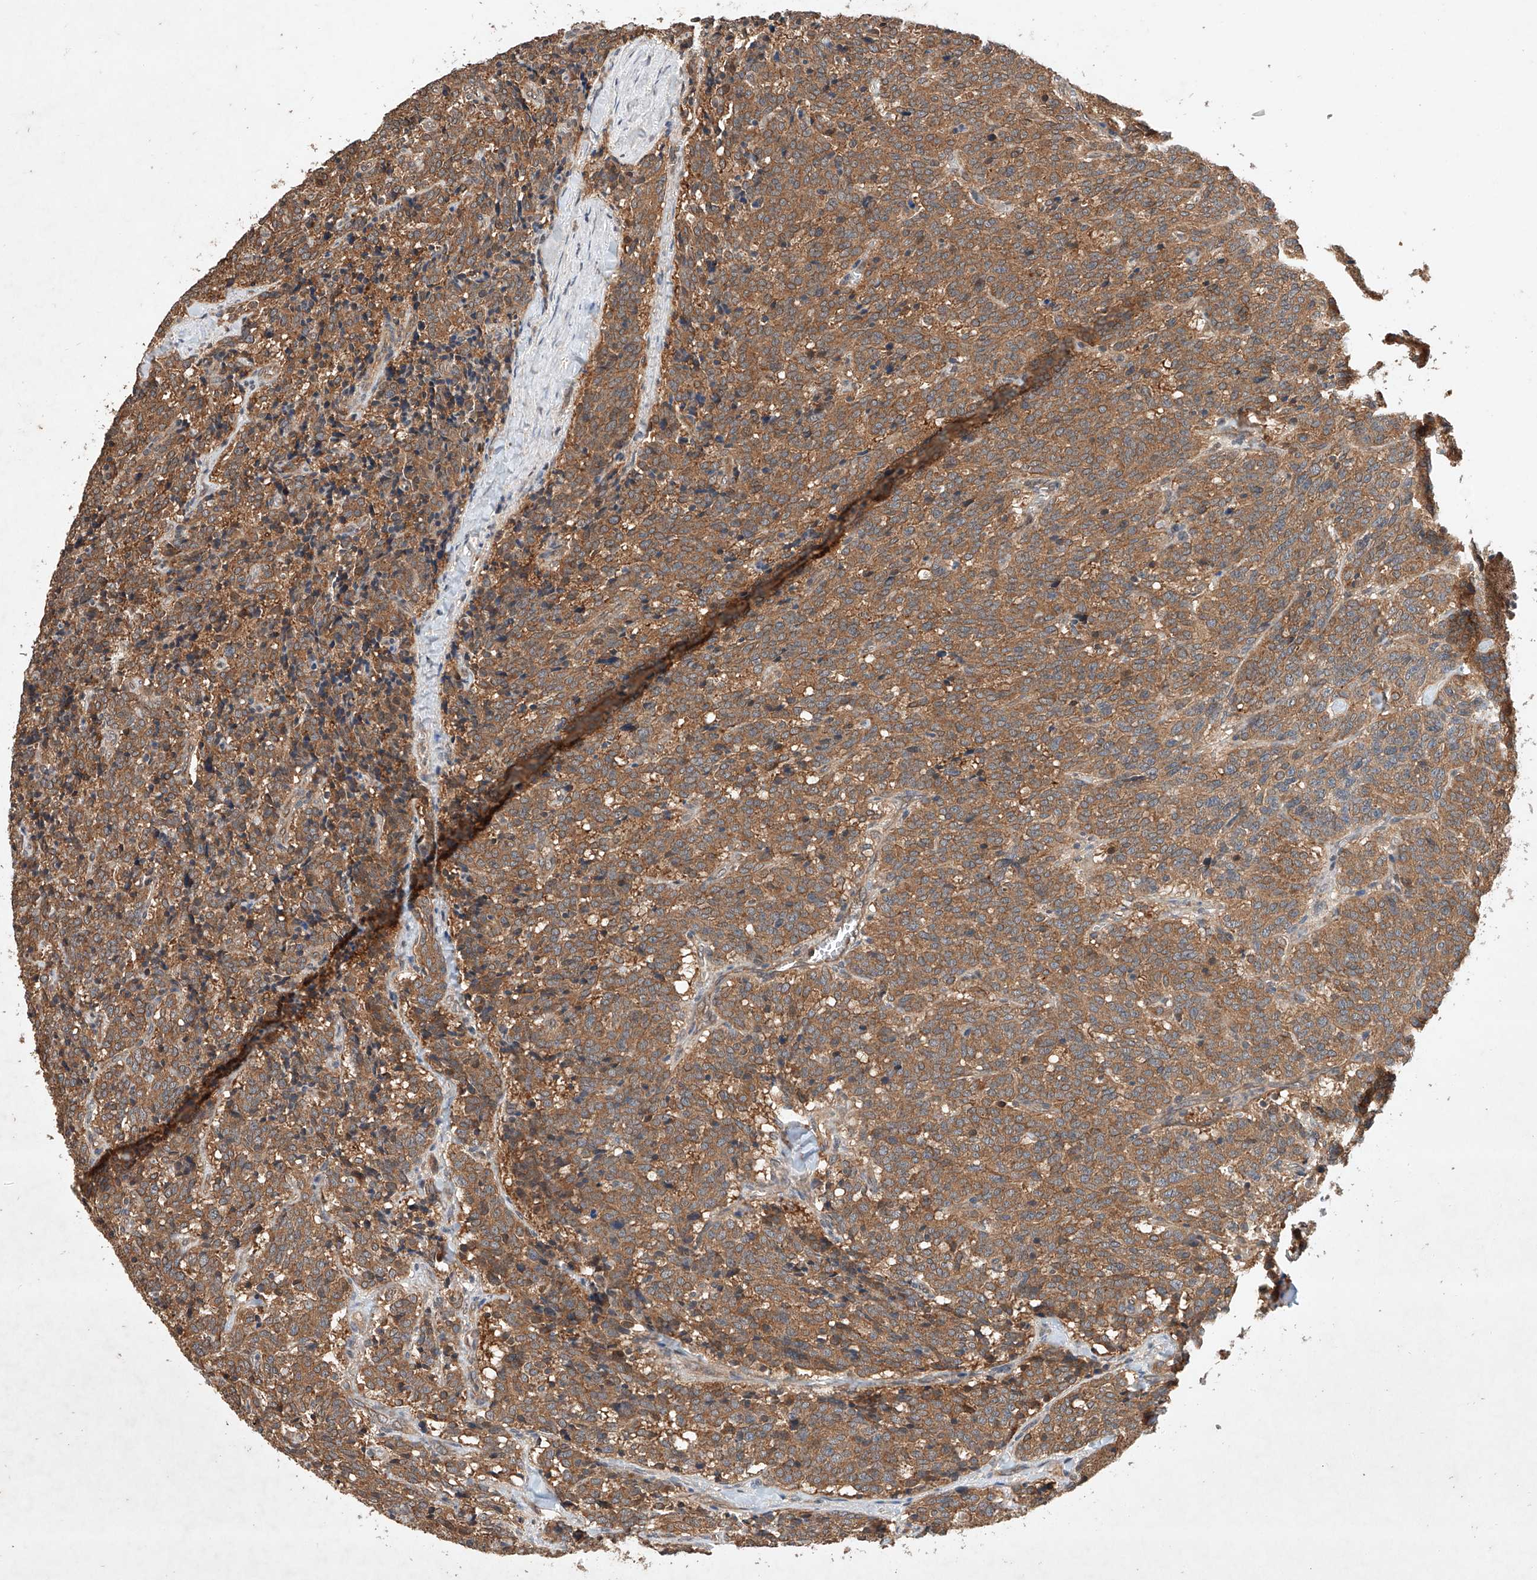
{"staining": {"intensity": "moderate", "quantity": ">75%", "location": "cytoplasmic/membranous"}, "tissue": "carcinoid", "cell_type": "Tumor cells", "image_type": "cancer", "snomed": [{"axis": "morphology", "description": "Carcinoid, malignant, NOS"}, {"axis": "topography", "description": "Lung"}], "caption": "Carcinoid tissue shows moderate cytoplasmic/membranous positivity in about >75% of tumor cells, visualized by immunohistochemistry.", "gene": "LURAP1", "patient": {"sex": "female", "age": 46}}